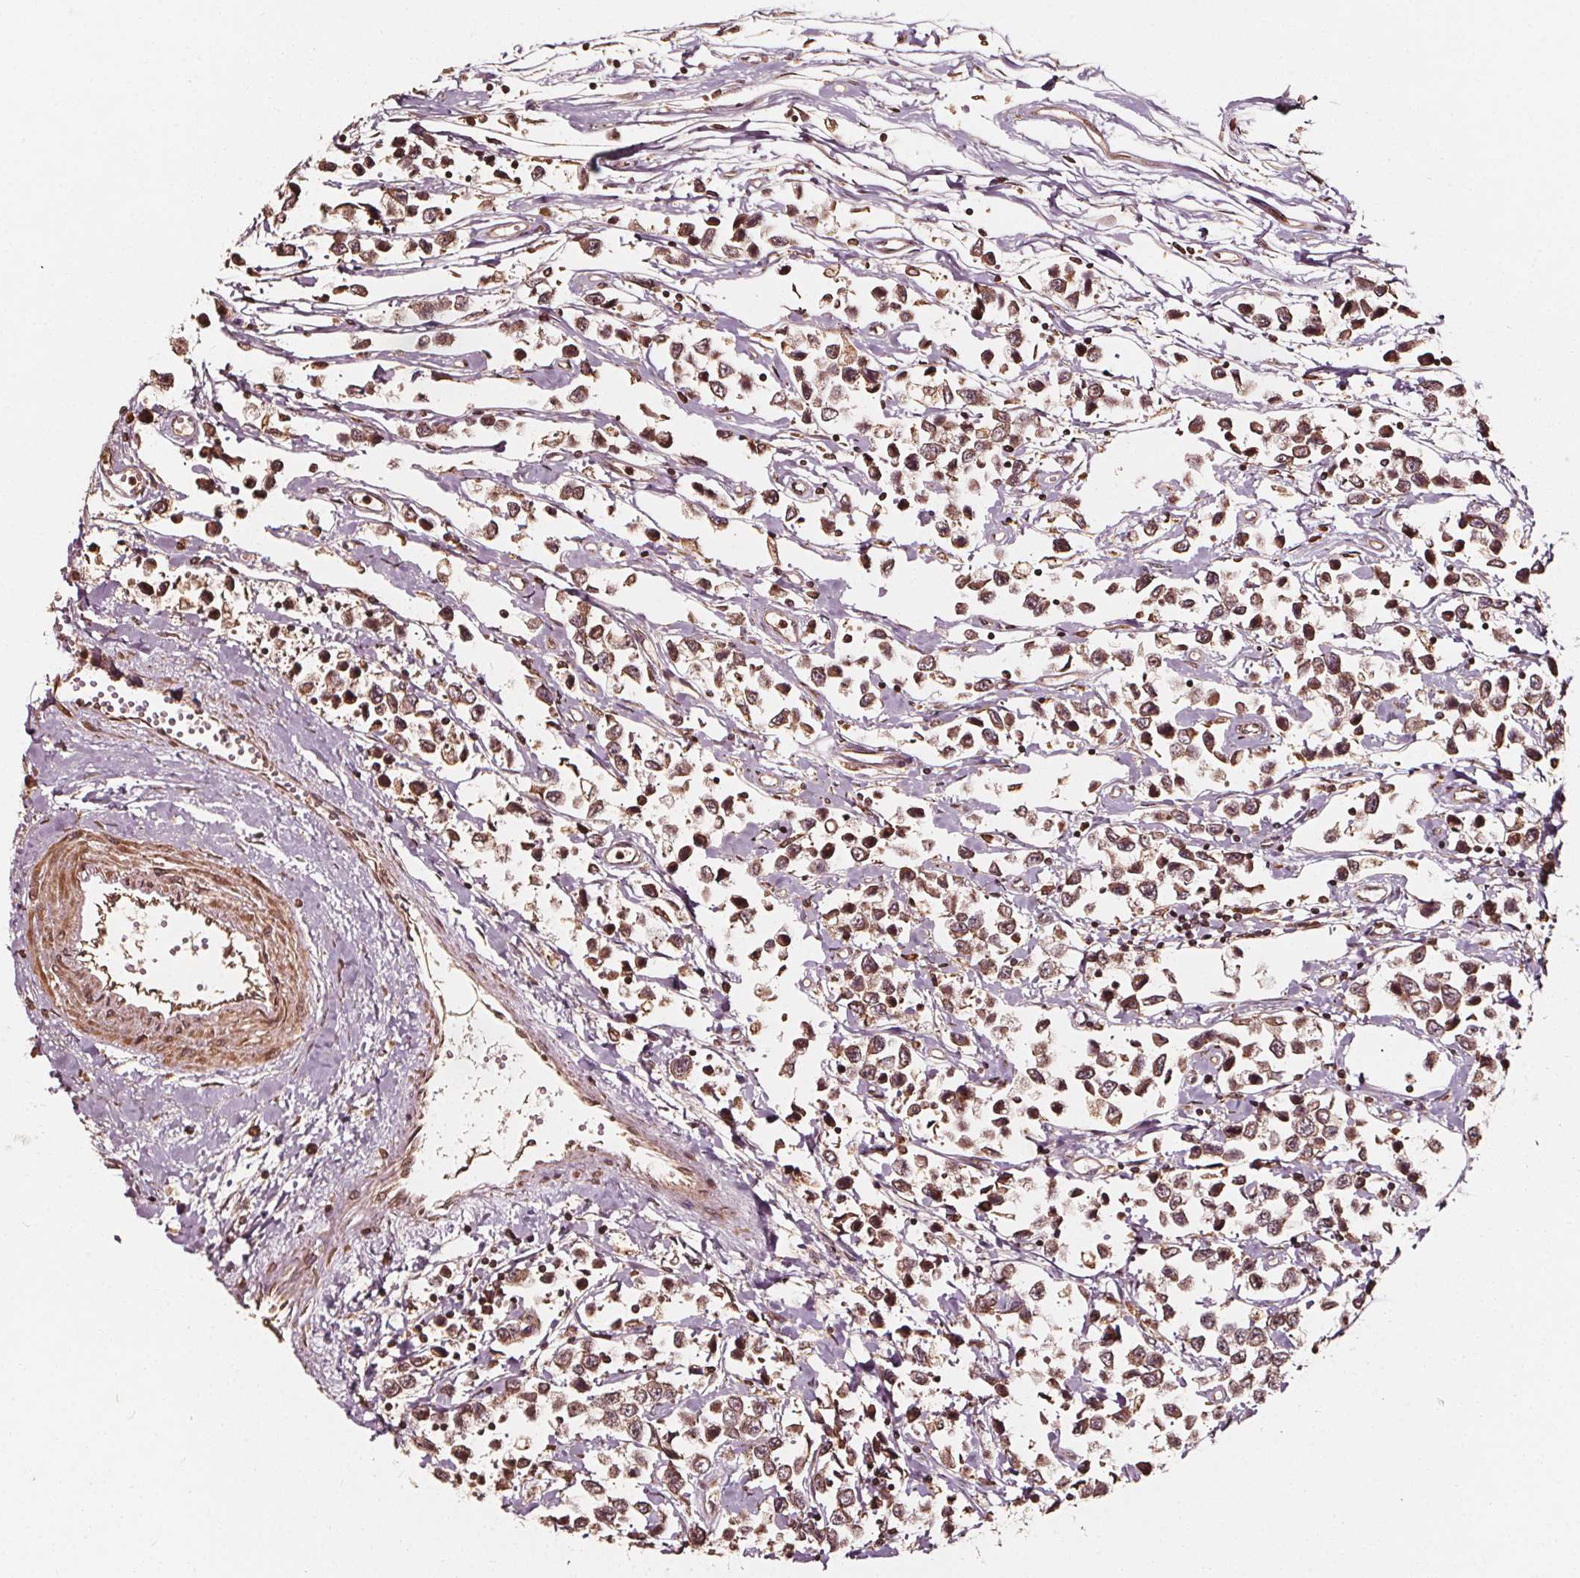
{"staining": {"intensity": "moderate", "quantity": ">75%", "location": "cytoplasmic/membranous,nuclear"}, "tissue": "testis cancer", "cell_type": "Tumor cells", "image_type": "cancer", "snomed": [{"axis": "morphology", "description": "Seminoma, NOS"}, {"axis": "topography", "description": "Testis"}], "caption": "A histopathology image of human testis cancer (seminoma) stained for a protein reveals moderate cytoplasmic/membranous and nuclear brown staining in tumor cells.", "gene": "NPC1", "patient": {"sex": "male", "age": 34}}